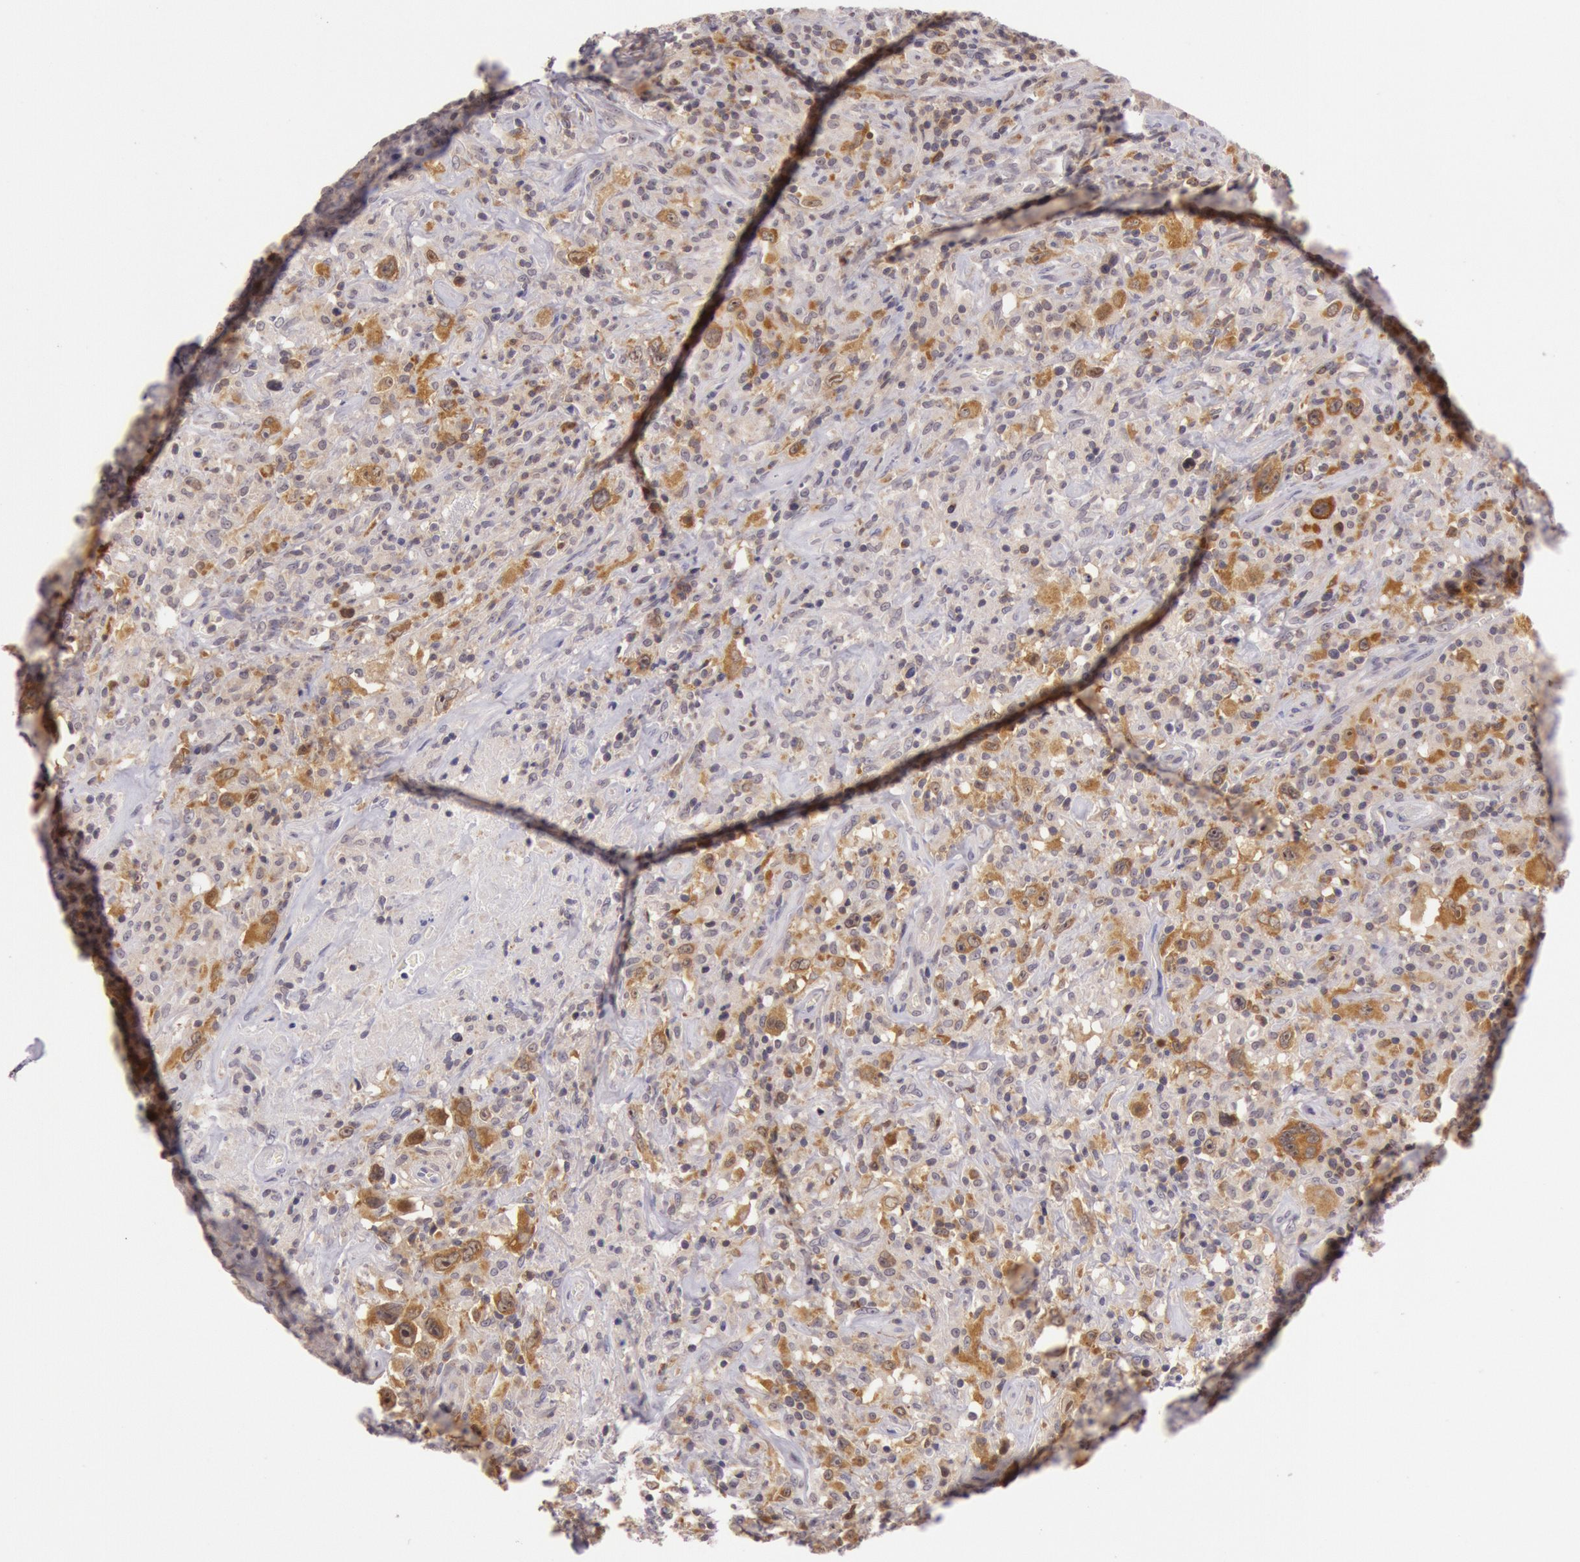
{"staining": {"intensity": "moderate", "quantity": ">75%", "location": "cytoplasmic/membranous"}, "tissue": "lymphoma", "cell_type": "Tumor cells", "image_type": "cancer", "snomed": [{"axis": "morphology", "description": "Hodgkin's disease, NOS"}, {"axis": "topography", "description": "Lymph node"}], "caption": "This is an image of immunohistochemistry staining of Hodgkin's disease, which shows moderate staining in the cytoplasmic/membranous of tumor cells.", "gene": "CDK16", "patient": {"sex": "male", "age": 46}}